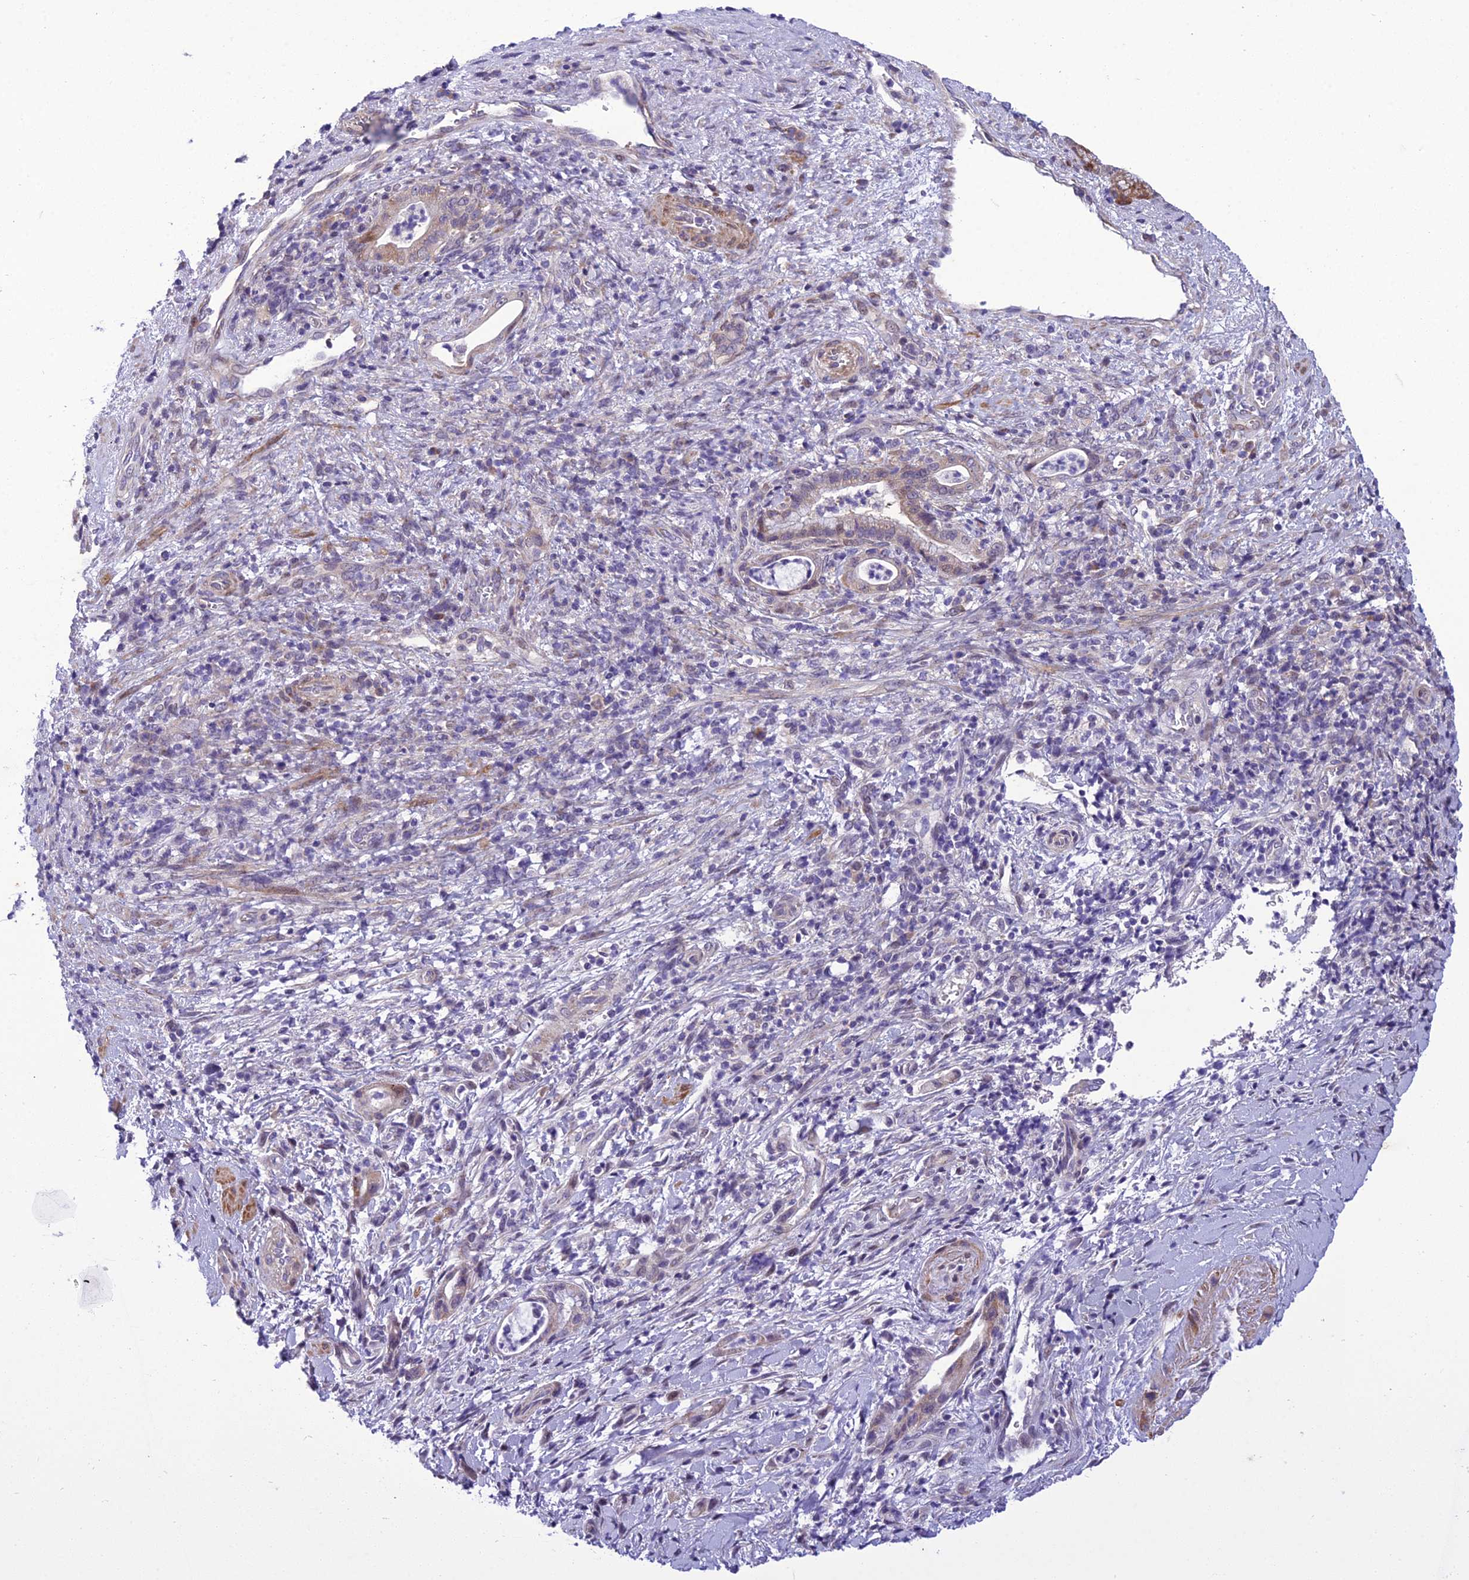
{"staining": {"intensity": "negative", "quantity": "none", "location": "none"}, "tissue": "pancreatic cancer", "cell_type": "Tumor cells", "image_type": "cancer", "snomed": [{"axis": "morphology", "description": "Normal tissue, NOS"}, {"axis": "morphology", "description": "Adenocarcinoma, NOS"}, {"axis": "topography", "description": "Pancreas"}], "caption": "Tumor cells show no significant protein positivity in adenocarcinoma (pancreatic).", "gene": "GAB4", "patient": {"sex": "female", "age": 55}}